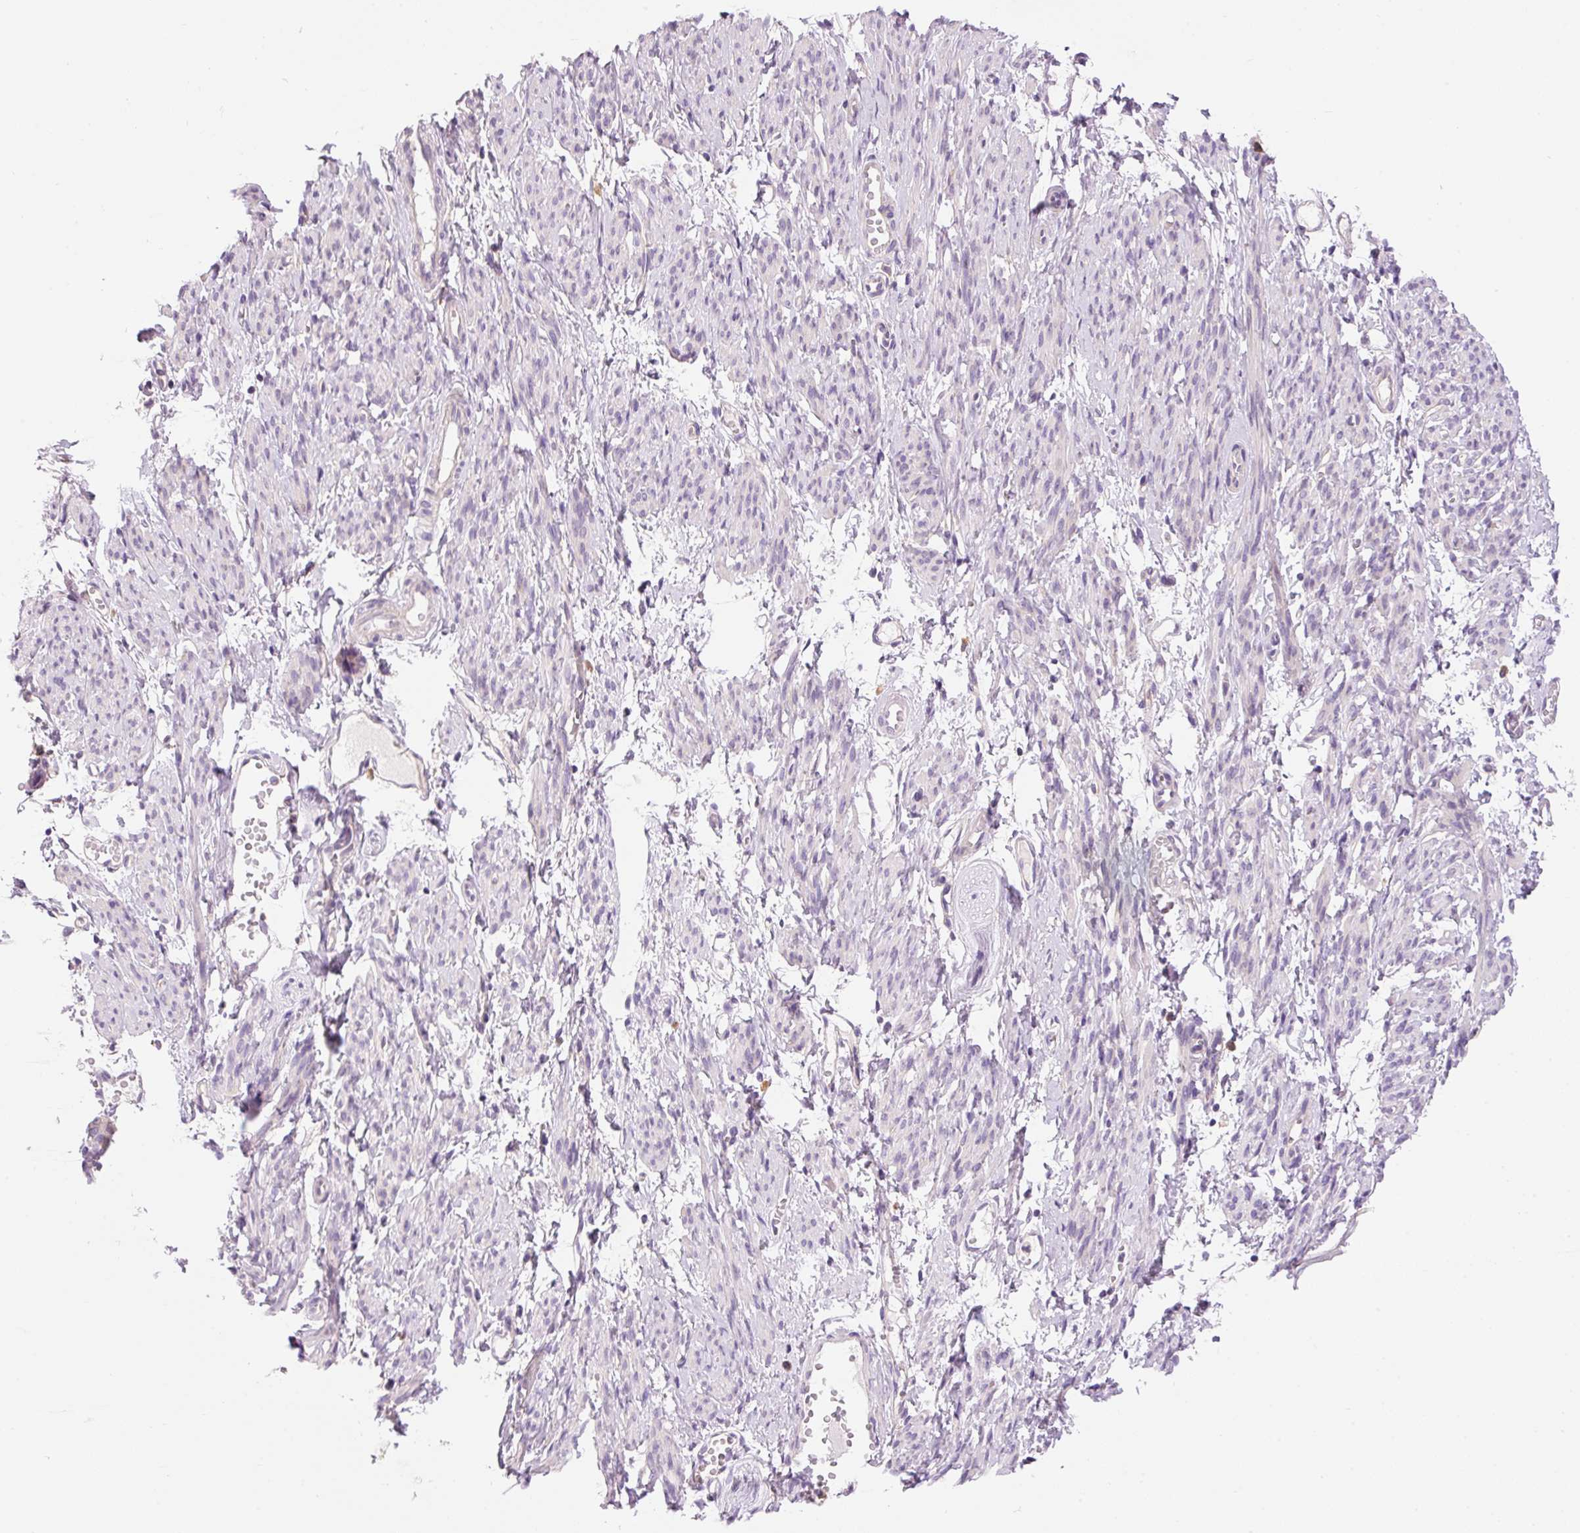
{"staining": {"intensity": "negative", "quantity": "none", "location": "none"}, "tissue": "smooth muscle", "cell_type": "Smooth muscle cells", "image_type": "normal", "snomed": [{"axis": "morphology", "description": "Normal tissue, NOS"}, {"axis": "topography", "description": "Smooth muscle"}], "caption": "Photomicrograph shows no protein expression in smooth muscle cells of normal smooth muscle. Brightfield microscopy of IHC stained with DAB (brown) and hematoxylin (blue), captured at high magnification.", "gene": "PNPLA5", "patient": {"sex": "female", "age": 65}}